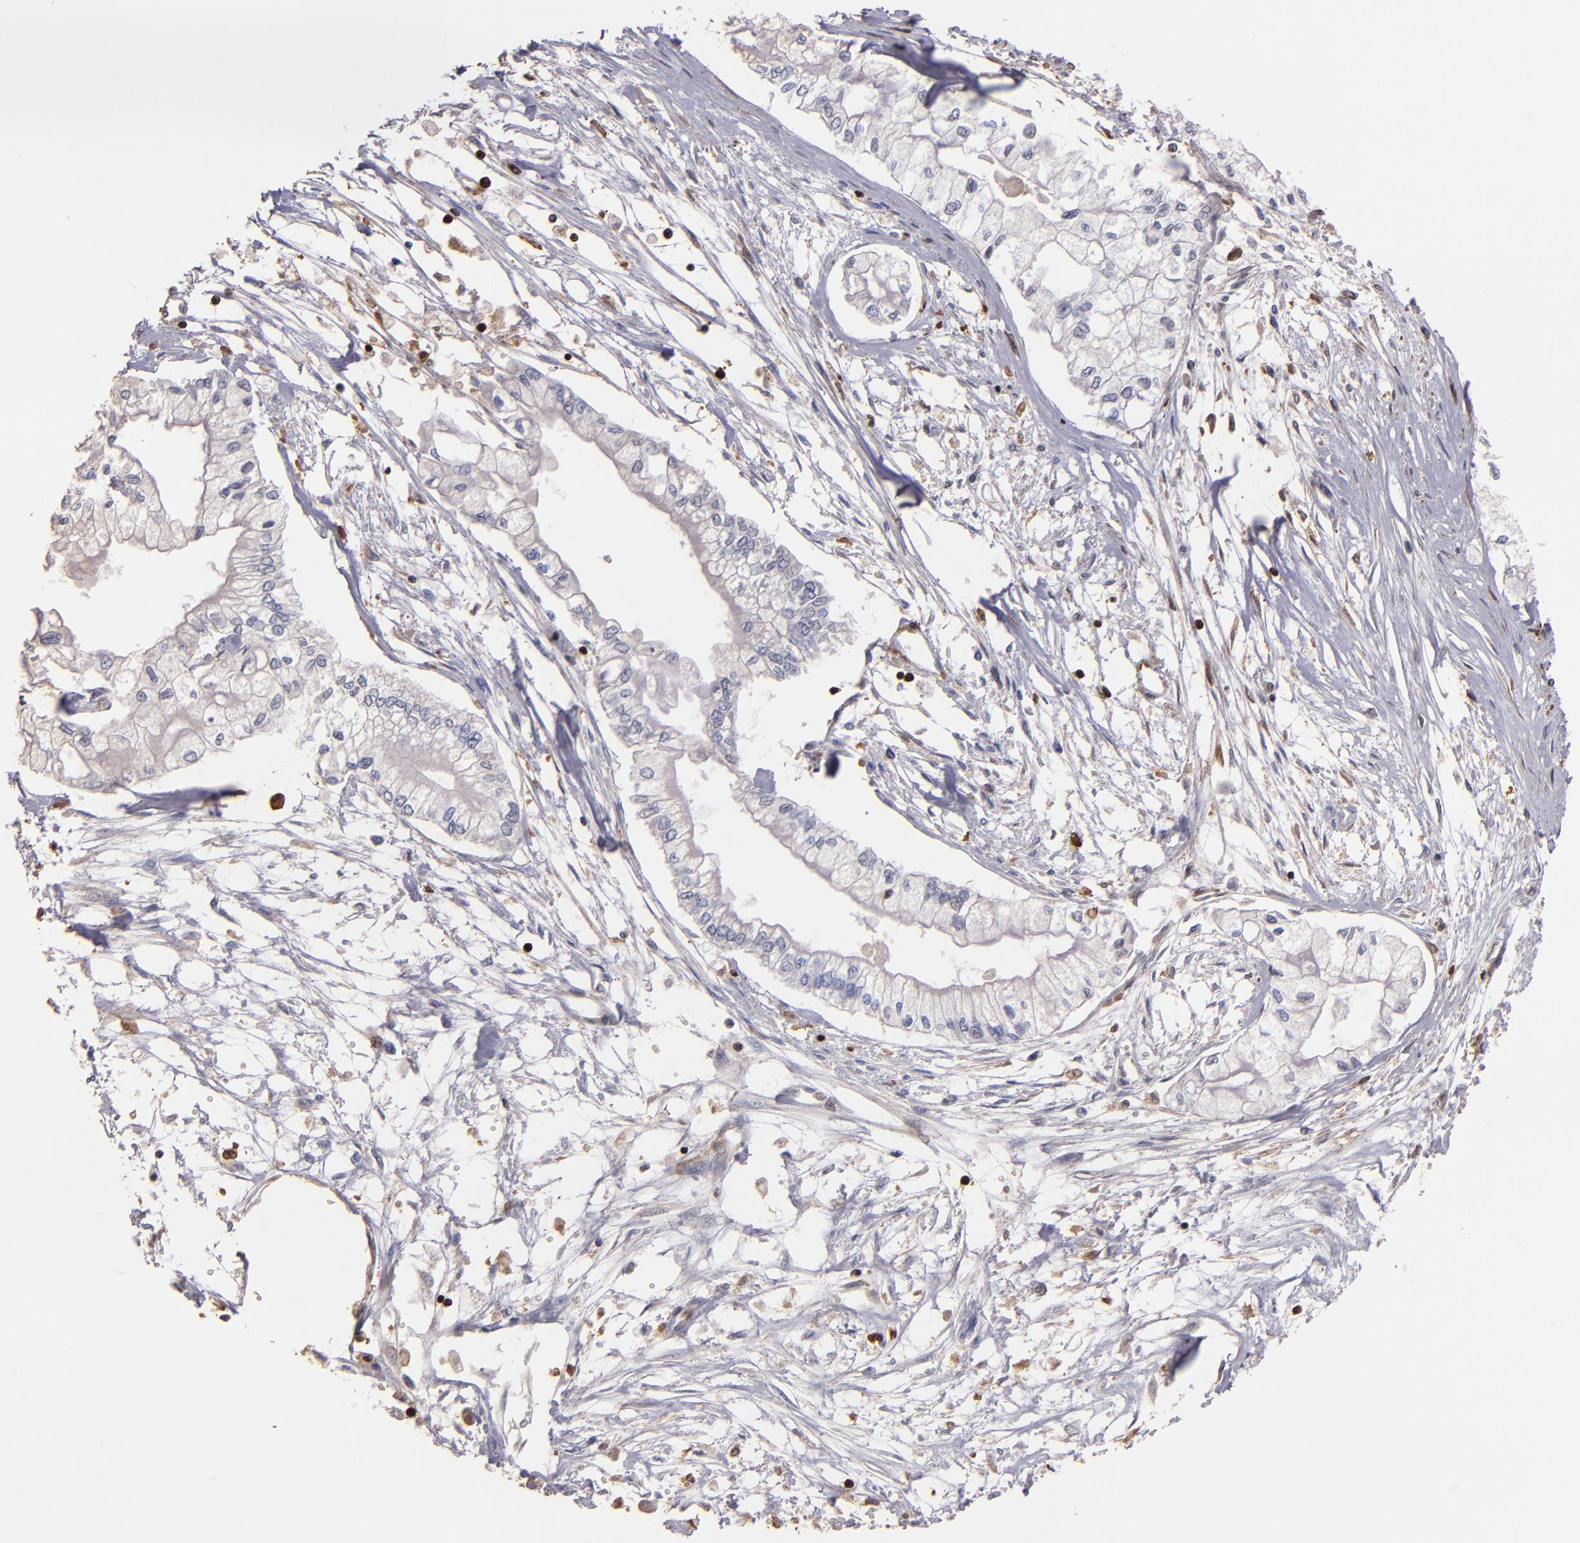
{"staining": {"intensity": "negative", "quantity": "none", "location": "none"}, "tissue": "pancreatic cancer", "cell_type": "Tumor cells", "image_type": "cancer", "snomed": [{"axis": "morphology", "description": "Adenocarcinoma, NOS"}, {"axis": "topography", "description": "Pancreas"}], "caption": "Immunohistochemistry (IHC) micrograph of neoplastic tissue: pancreatic cancer (adenocarcinoma) stained with DAB shows no significant protein staining in tumor cells.", "gene": "S100A4", "patient": {"sex": "male", "age": 79}}